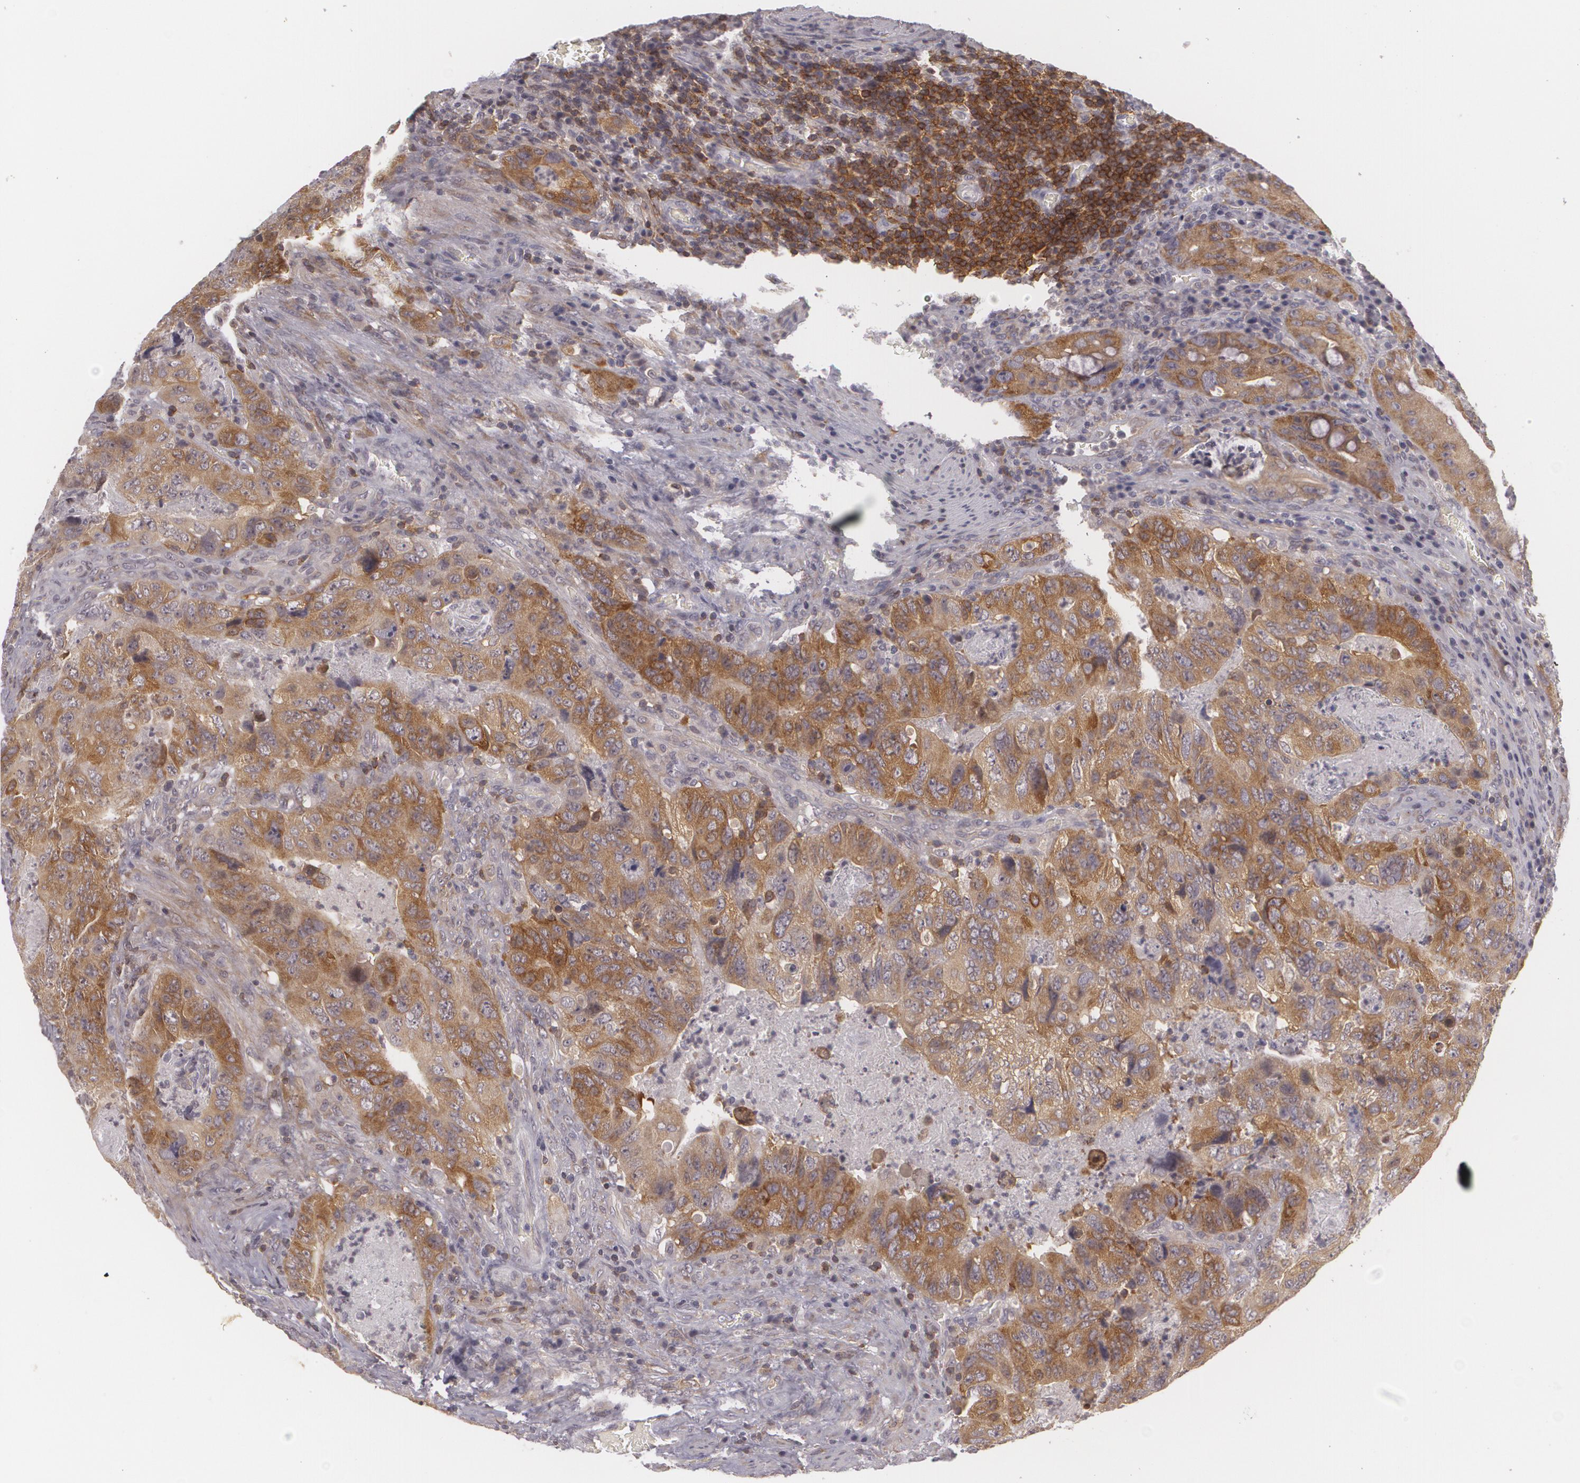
{"staining": {"intensity": "moderate", "quantity": ">75%", "location": "cytoplasmic/membranous"}, "tissue": "colorectal cancer", "cell_type": "Tumor cells", "image_type": "cancer", "snomed": [{"axis": "morphology", "description": "Adenocarcinoma, NOS"}, {"axis": "topography", "description": "Rectum"}], "caption": "DAB immunohistochemical staining of human adenocarcinoma (colorectal) reveals moderate cytoplasmic/membranous protein expression in about >75% of tumor cells.", "gene": "BIN1", "patient": {"sex": "female", "age": 82}}